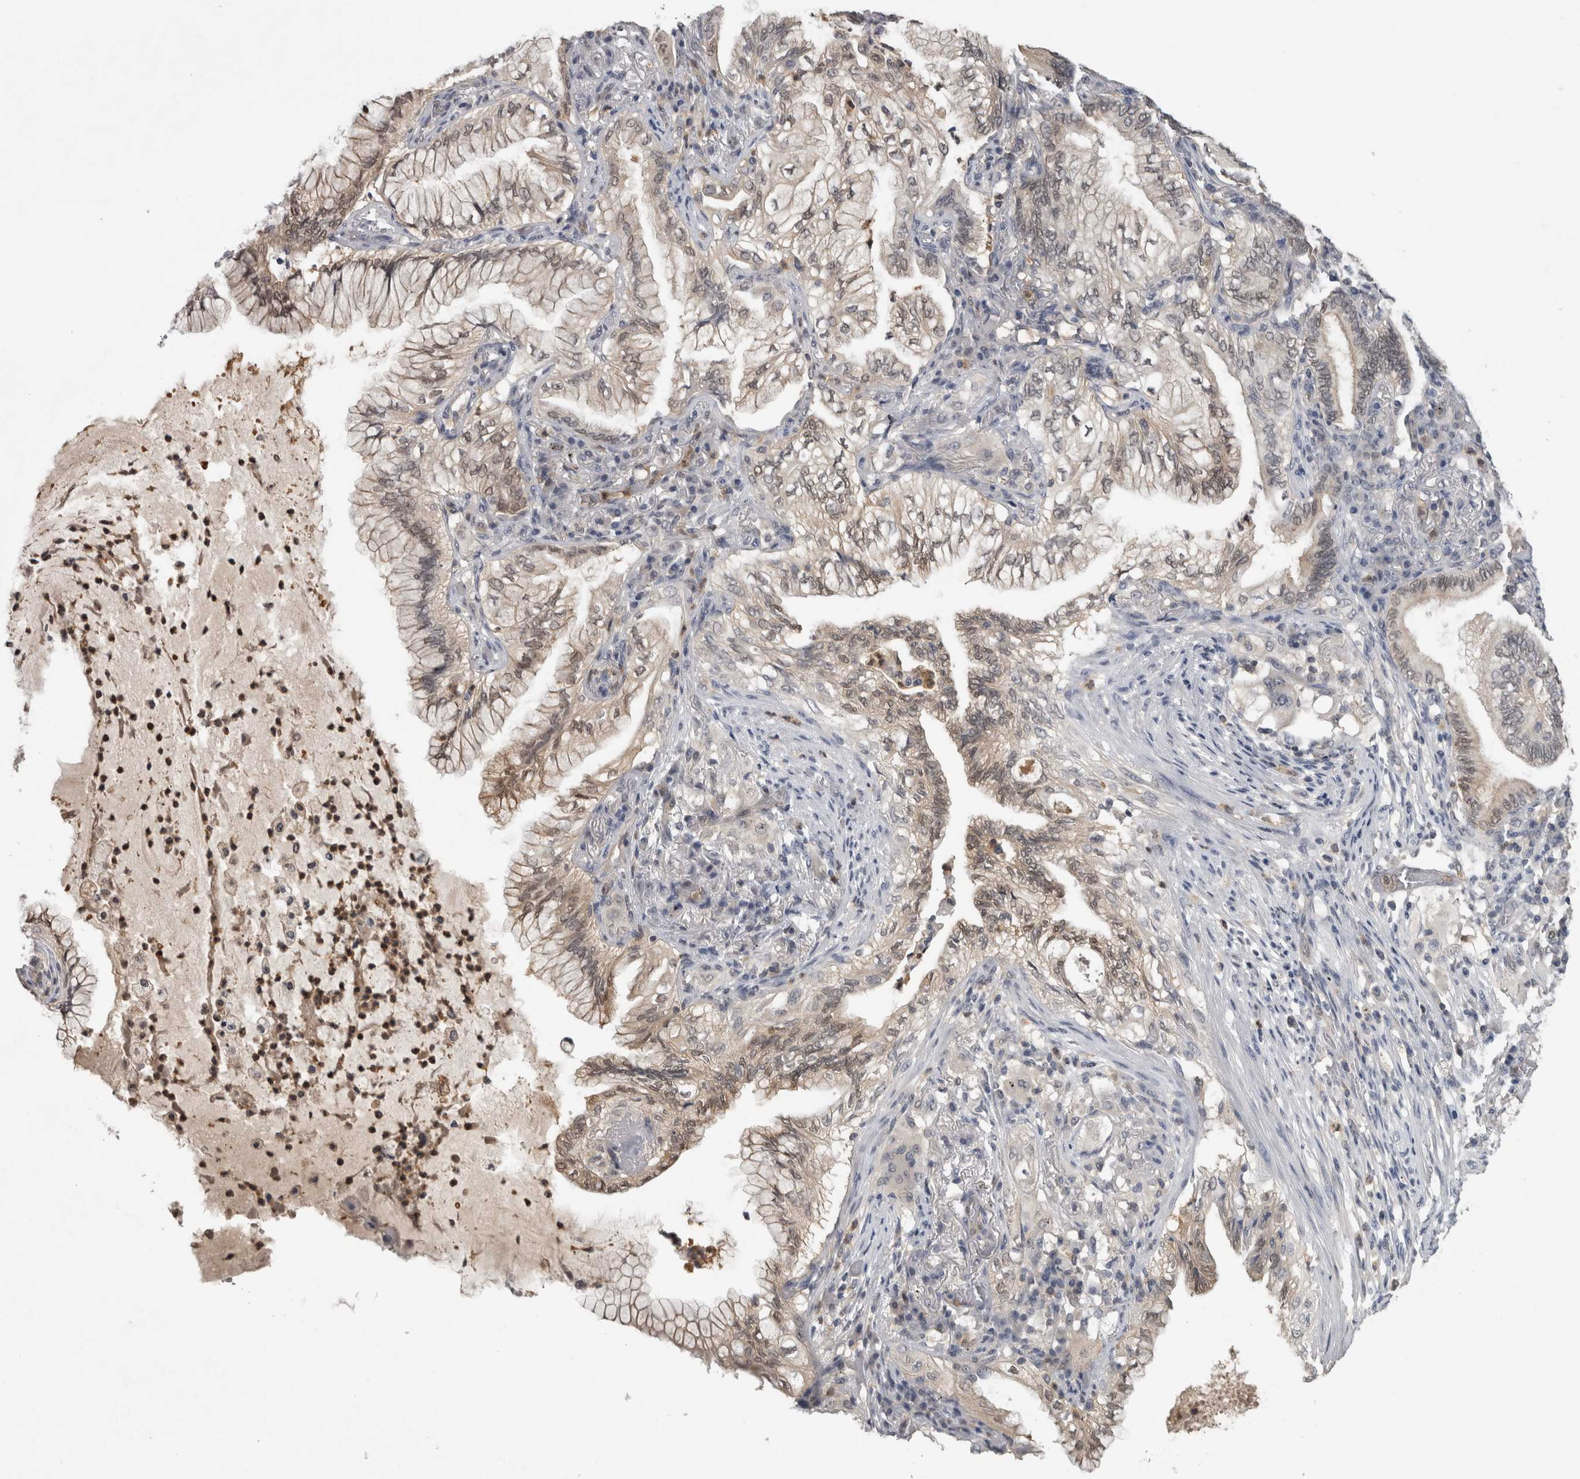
{"staining": {"intensity": "weak", "quantity": "25%-75%", "location": "nuclear"}, "tissue": "lung cancer", "cell_type": "Tumor cells", "image_type": "cancer", "snomed": [{"axis": "morphology", "description": "Adenocarcinoma, NOS"}, {"axis": "topography", "description": "Lung"}], "caption": "DAB (3,3'-diaminobenzidine) immunohistochemical staining of human adenocarcinoma (lung) demonstrates weak nuclear protein staining in about 25%-75% of tumor cells.", "gene": "NAPRT", "patient": {"sex": "female", "age": 70}}